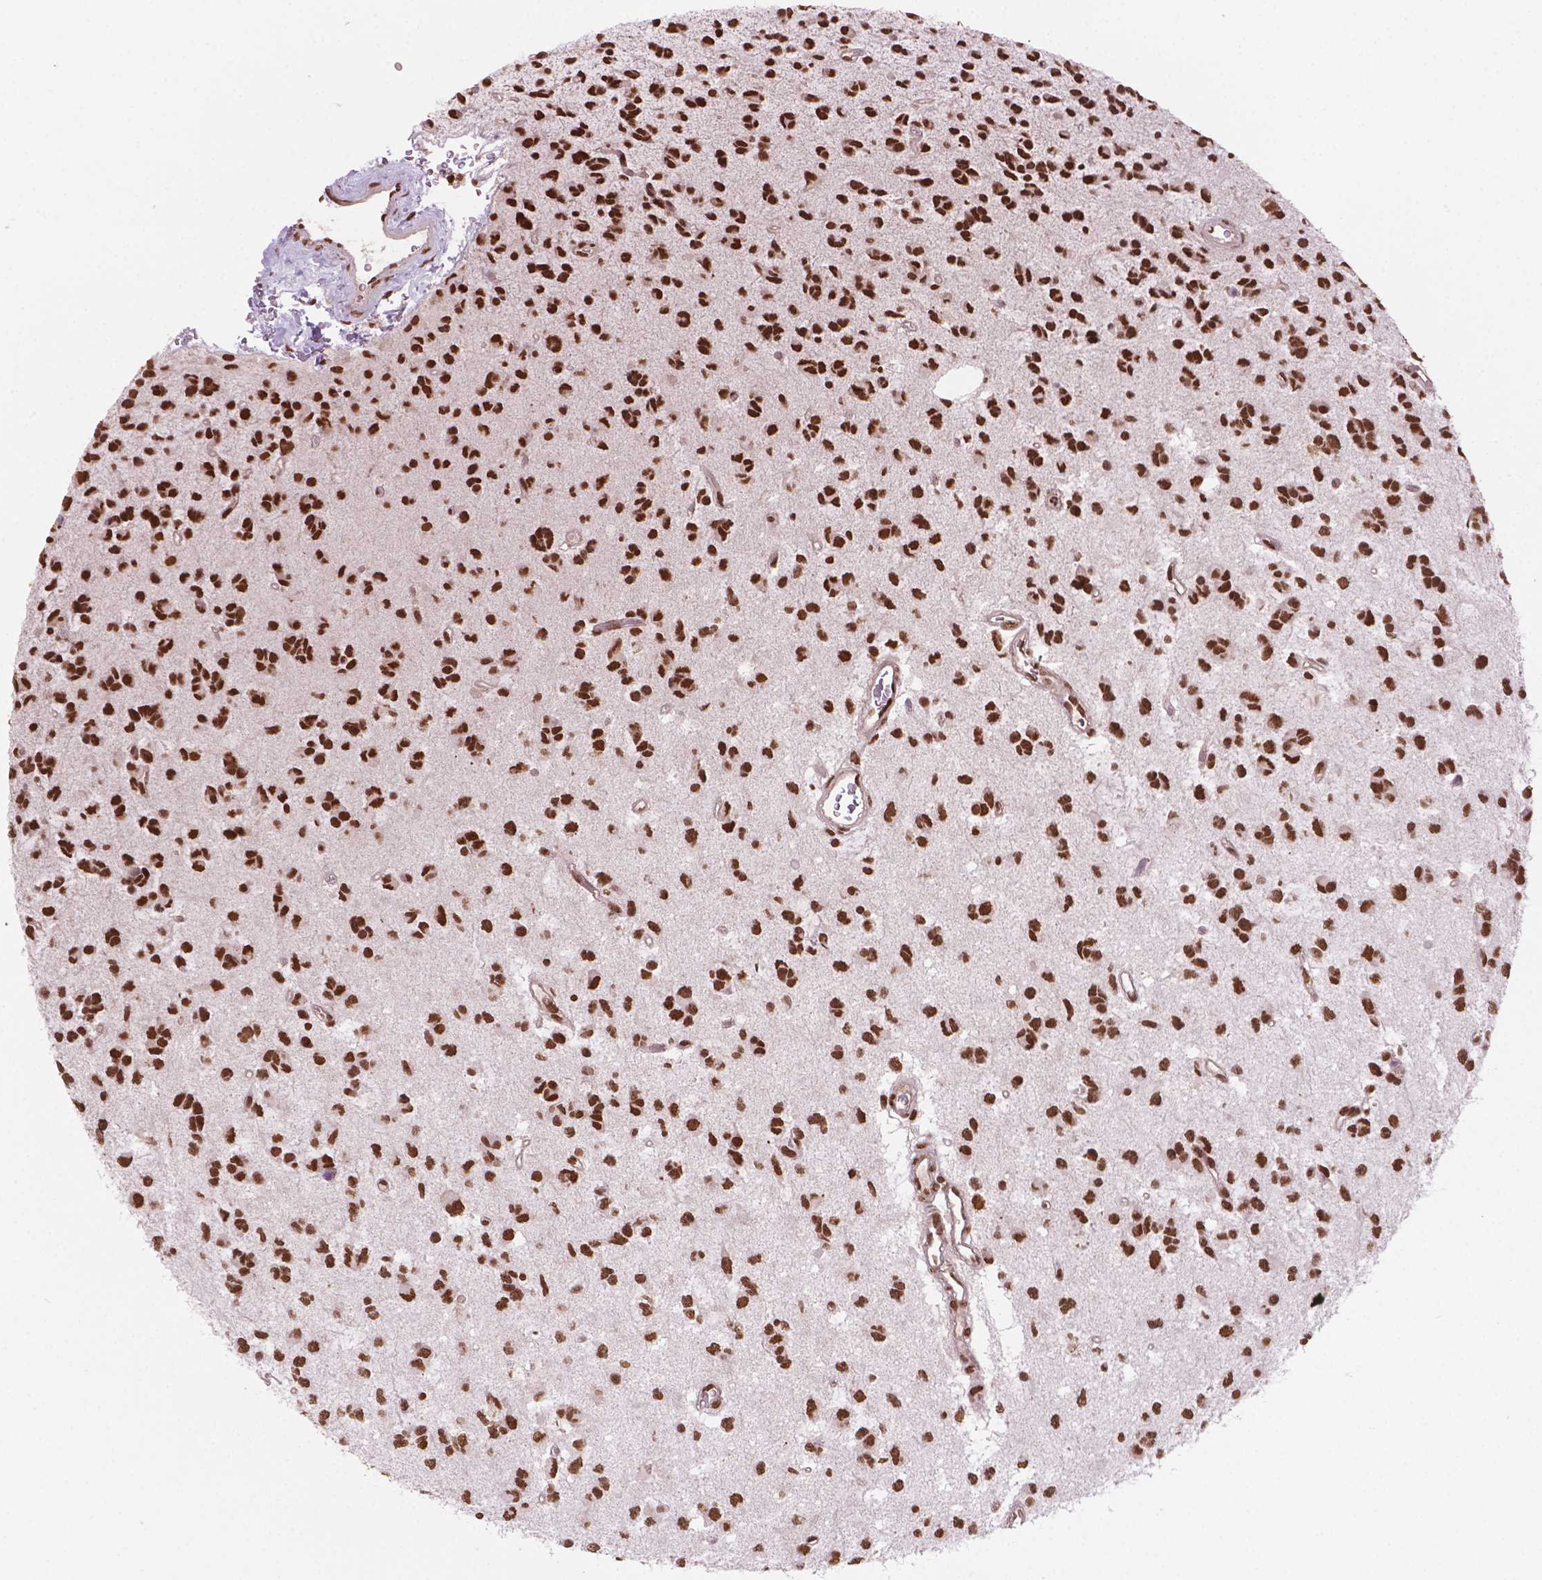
{"staining": {"intensity": "strong", "quantity": ">75%", "location": "nuclear"}, "tissue": "glioma", "cell_type": "Tumor cells", "image_type": "cancer", "snomed": [{"axis": "morphology", "description": "Glioma, malignant, Low grade"}, {"axis": "topography", "description": "Brain"}], "caption": "Protein expression analysis of human glioma reveals strong nuclear positivity in approximately >75% of tumor cells.", "gene": "SIRT6", "patient": {"sex": "female", "age": 45}}